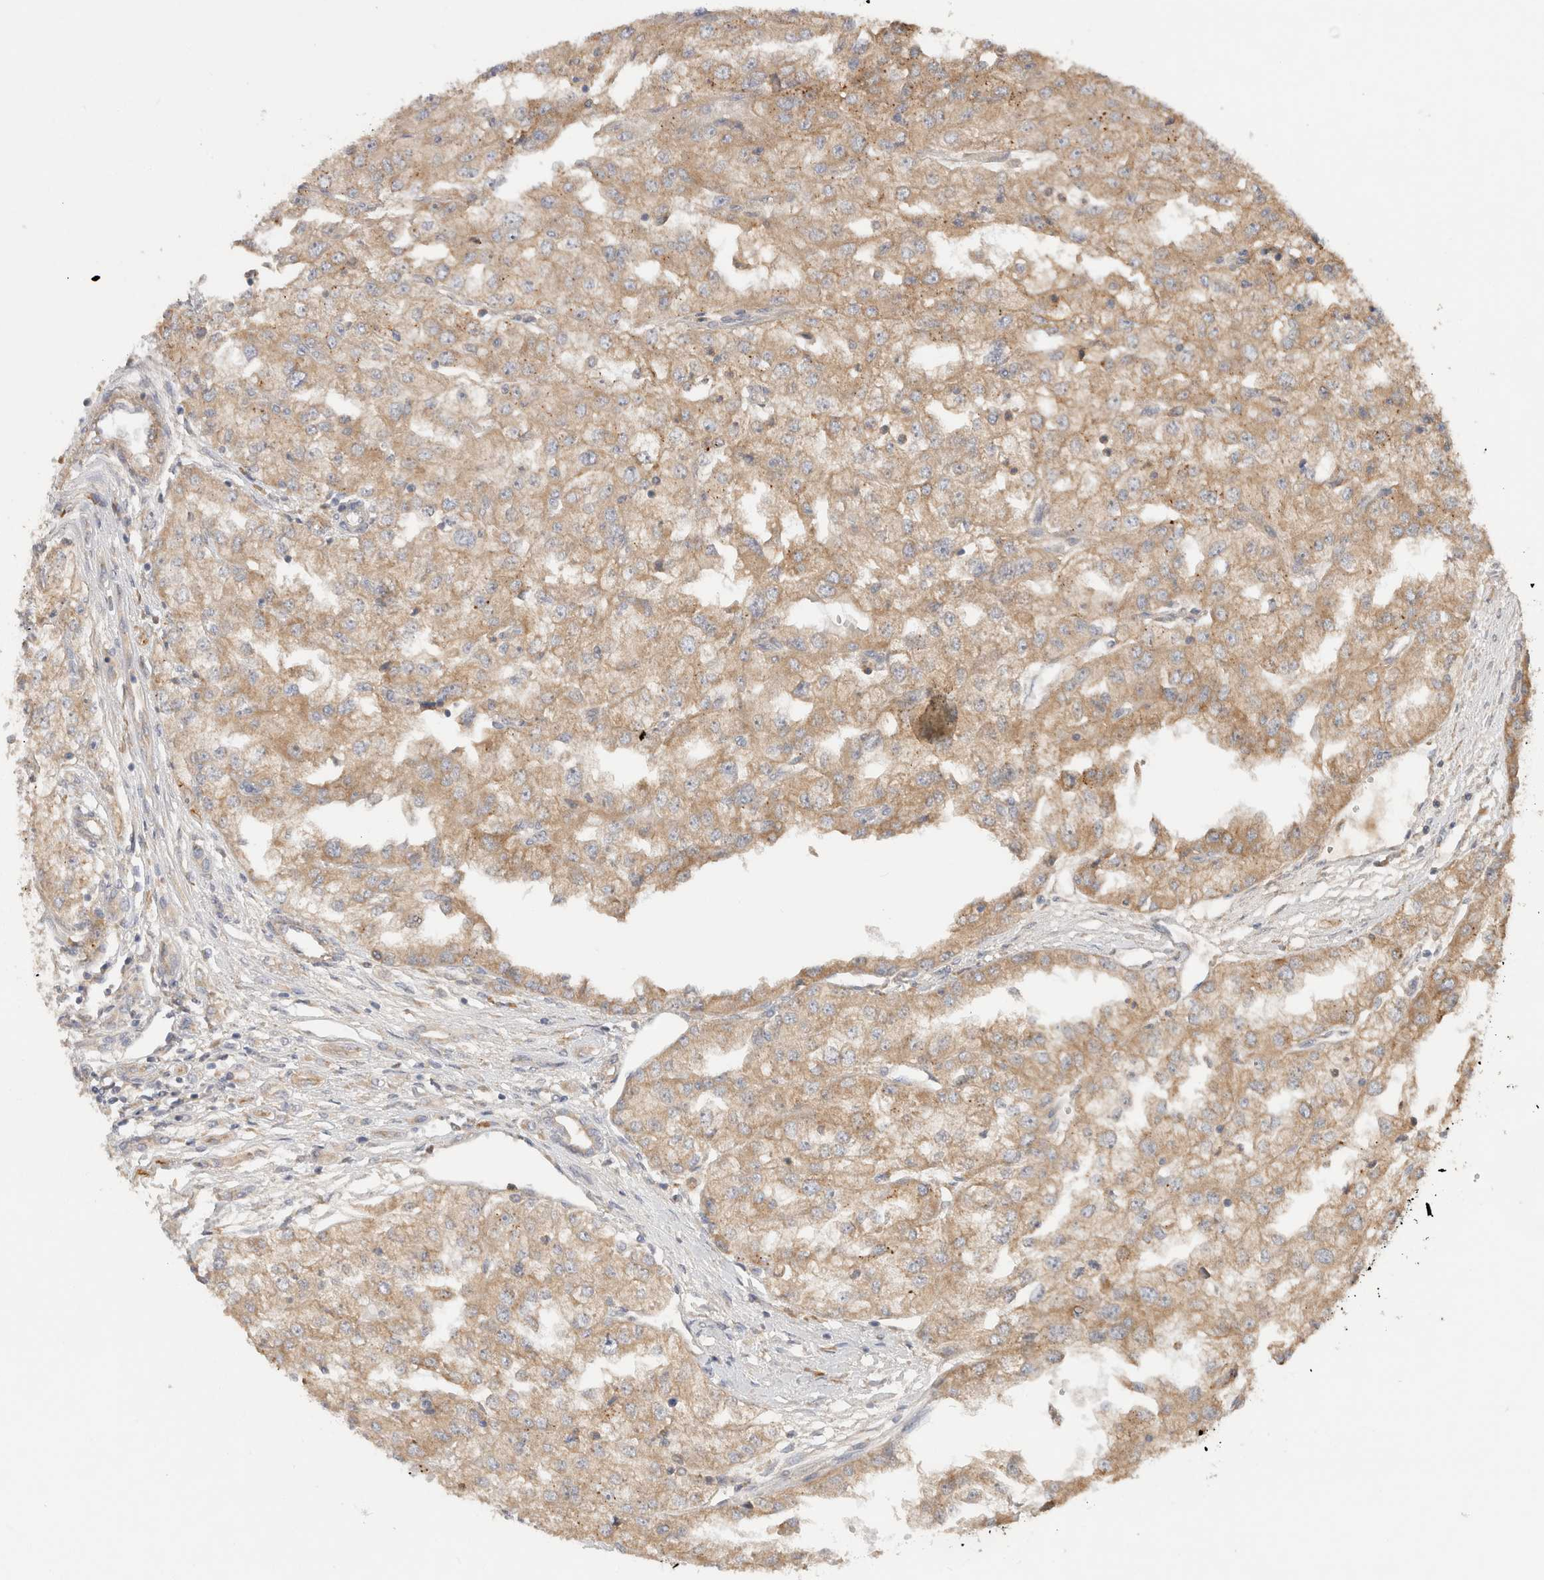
{"staining": {"intensity": "weak", "quantity": ">75%", "location": "cytoplasmic/membranous"}, "tissue": "renal cancer", "cell_type": "Tumor cells", "image_type": "cancer", "snomed": [{"axis": "morphology", "description": "Adenocarcinoma, NOS"}, {"axis": "topography", "description": "Kidney"}], "caption": "IHC (DAB) staining of renal cancer demonstrates weak cytoplasmic/membranous protein positivity in approximately >75% of tumor cells.", "gene": "SGK3", "patient": {"sex": "female", "age": 54}}